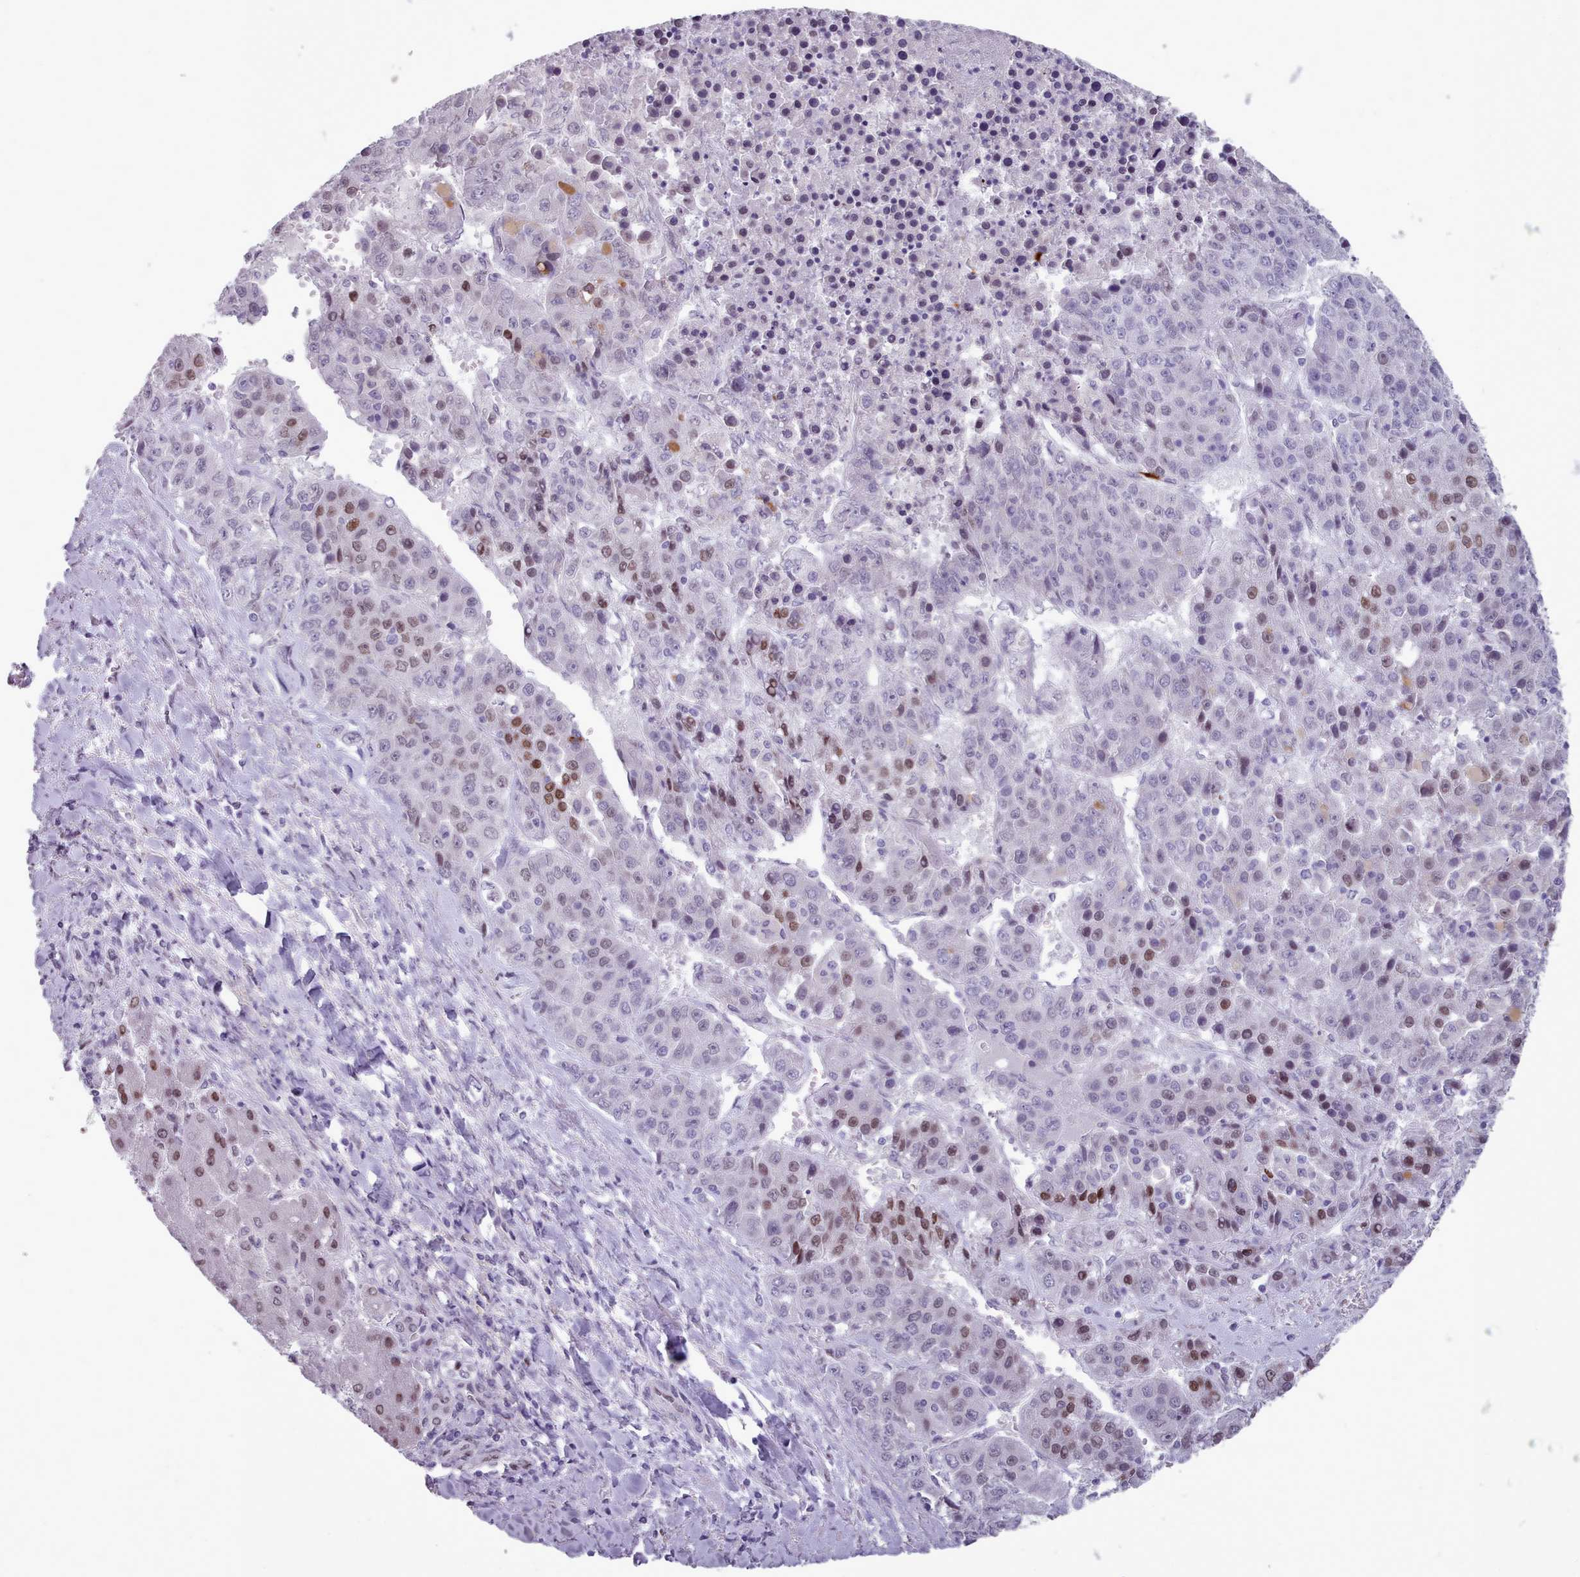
{"staining": {"intensity": "moderate", "quantity": "25%-75%", "location": "nuclear"}, "tissue": "liver cancer", "cell_type": "Tumor cells", "image_type": "cancer", "snomed": [{"axis": "morphology", "description": "Carcinoma, Hepatocellular, NOS"}, {"axis": "topography", "description": "Liver"}], "caption": "Immunohistochemical staining of liver cancer (hepatocellular carcinoma) reveals medium levels of moderate nuclear protein staining in about 25%-75% of tumor cells.", "gene": "KCNT2", "patient": {"sex": "female", "age": 53}}